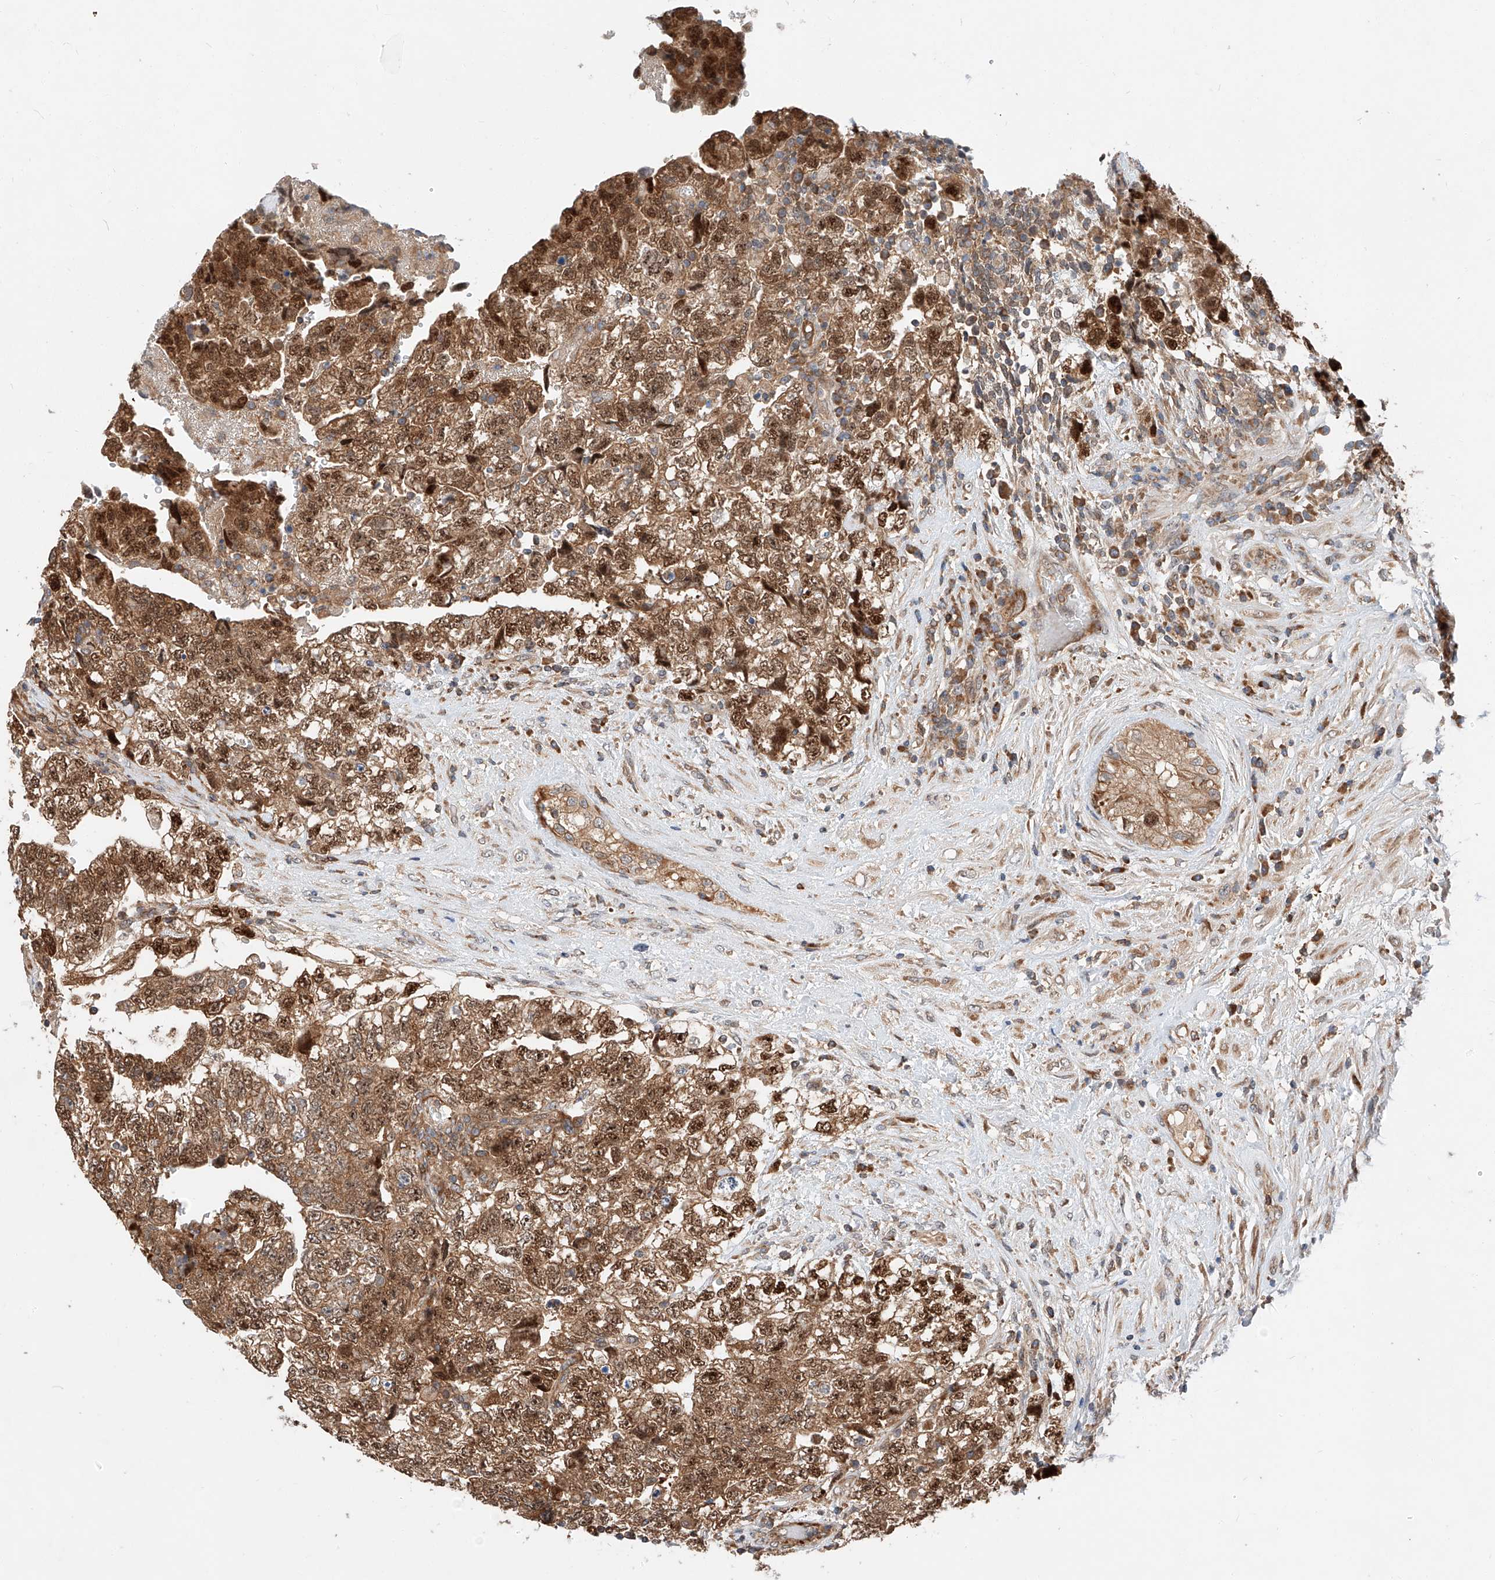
{"staining": {"intensity": "strong", "quantity": ">75%", "location": "cytoplasmic/membranous,nuclear"}, "tissue": "testis cancer", "cell_type": "Tumor cells", "image_type": "cancer", "snomed": [{"axis": "morphology", "description": "Carcinoma, Embryonal, NOS"}, {"axis": "topography", "description": "Testis"}], "caption": "Protein positivity by immunohistochemistry reveals strong cytoplasmic/membranous and nuclear expression in approximately >75% of tumor cells in embryonal carcinoma (testis).", "gene": "RUSC1", "patient": {"sex": "male", "age": 36}}